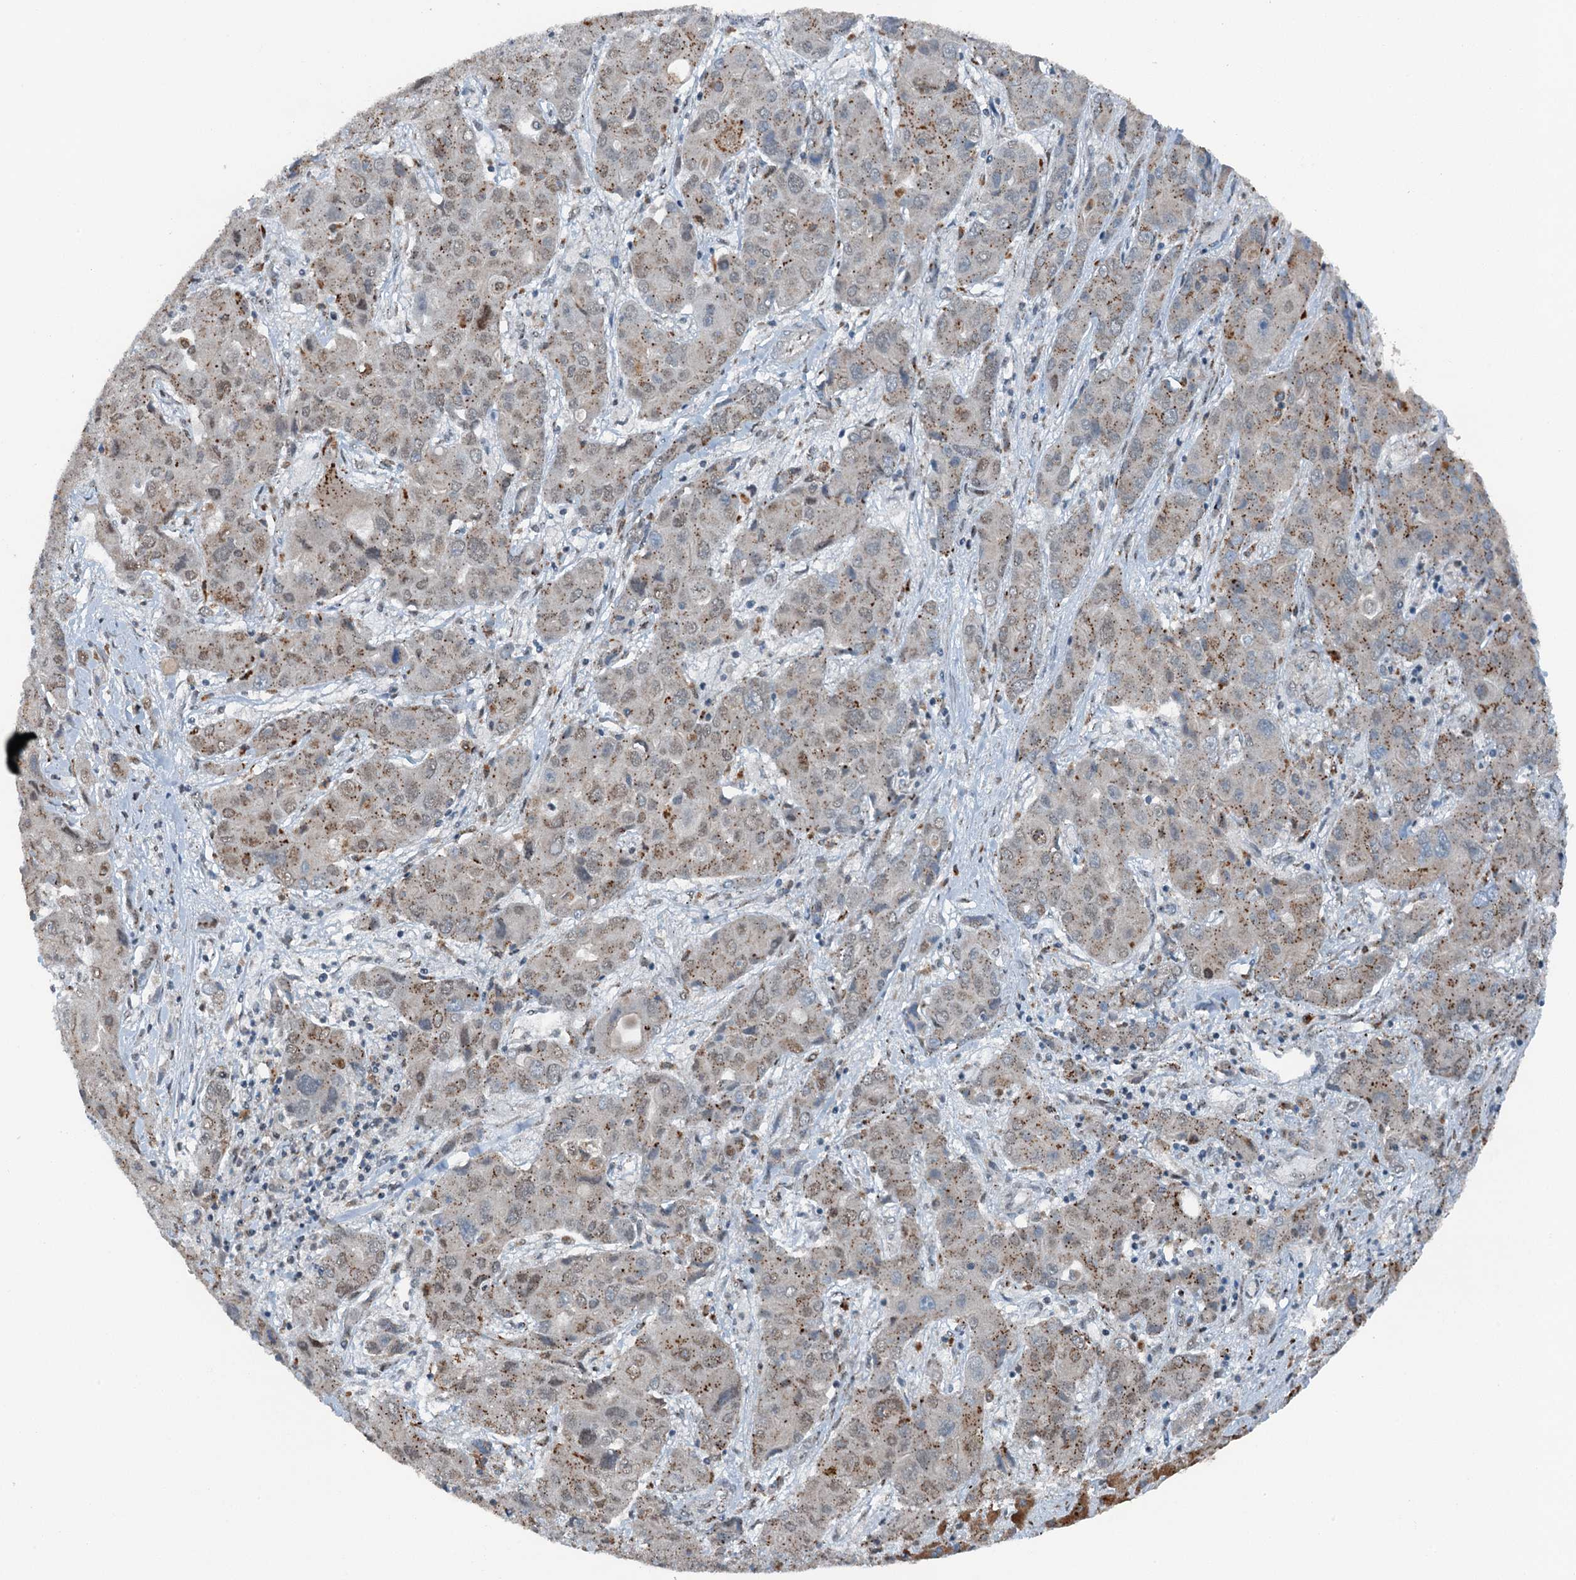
{"staining": {"intensity": "weak", "quantity": "25%-75%", "location": "cytoplasmic/membranous"}, "tissue": "liver cancer", "cell_type": "Tumor cells", "image_type": "cancer", "snomed": [{"axis": "morphology", "description": "Cholangiocarcinoma"}, {"axis": "topography", "description": "Liver"}], "caption": "Immunohistochemistry (IHC) of human liver cholangiocarcinoma reveals low levels of weak cytoplasmic/membranous positivity in about 25%-75% of tumor cells.", "gene": "BMERB1", "patient": {"sex": "male", "age": 67}}